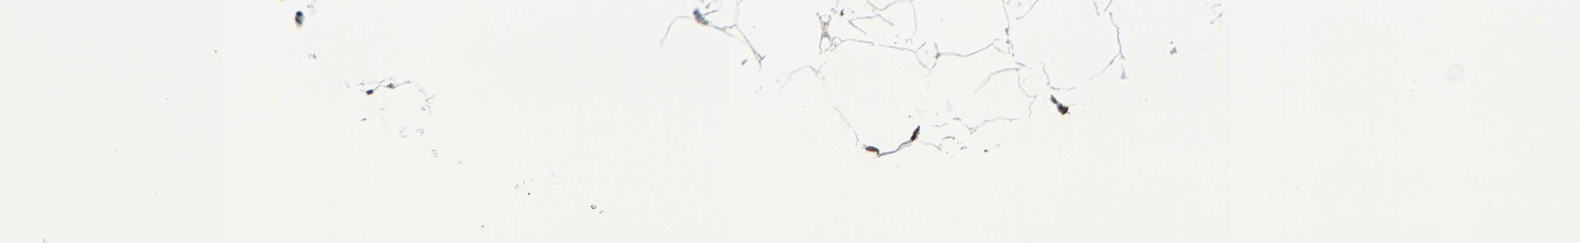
{"staining": {"intensity": "strong", "quantity": ">75%", "location": "nuclear"}, "tissue": "adipose tissue", "cell_type": "Adipocytes", "image_type": "normal", "snomed": [{"axis": "morphology", "description": "Normal tissue, NOS"}, {"axis": "morphology", "description": "Duct carcinoma"}, {"axis": "topography", "description": "Breast"}, {"axis": "topography", "description": "Adipose tissue"}], "caption": "Immunohistochemical staining of benign adipose tissue demonstrates >75% levels of strong nuclear protein expression in about >75% of adipocytes. (DAB (3,3'-diaminobenzidine) IHC, brown staining for protein, blue staining for nuclei).", "gene": "ISY1", "patient": {"sex": "female", "age": 37}}